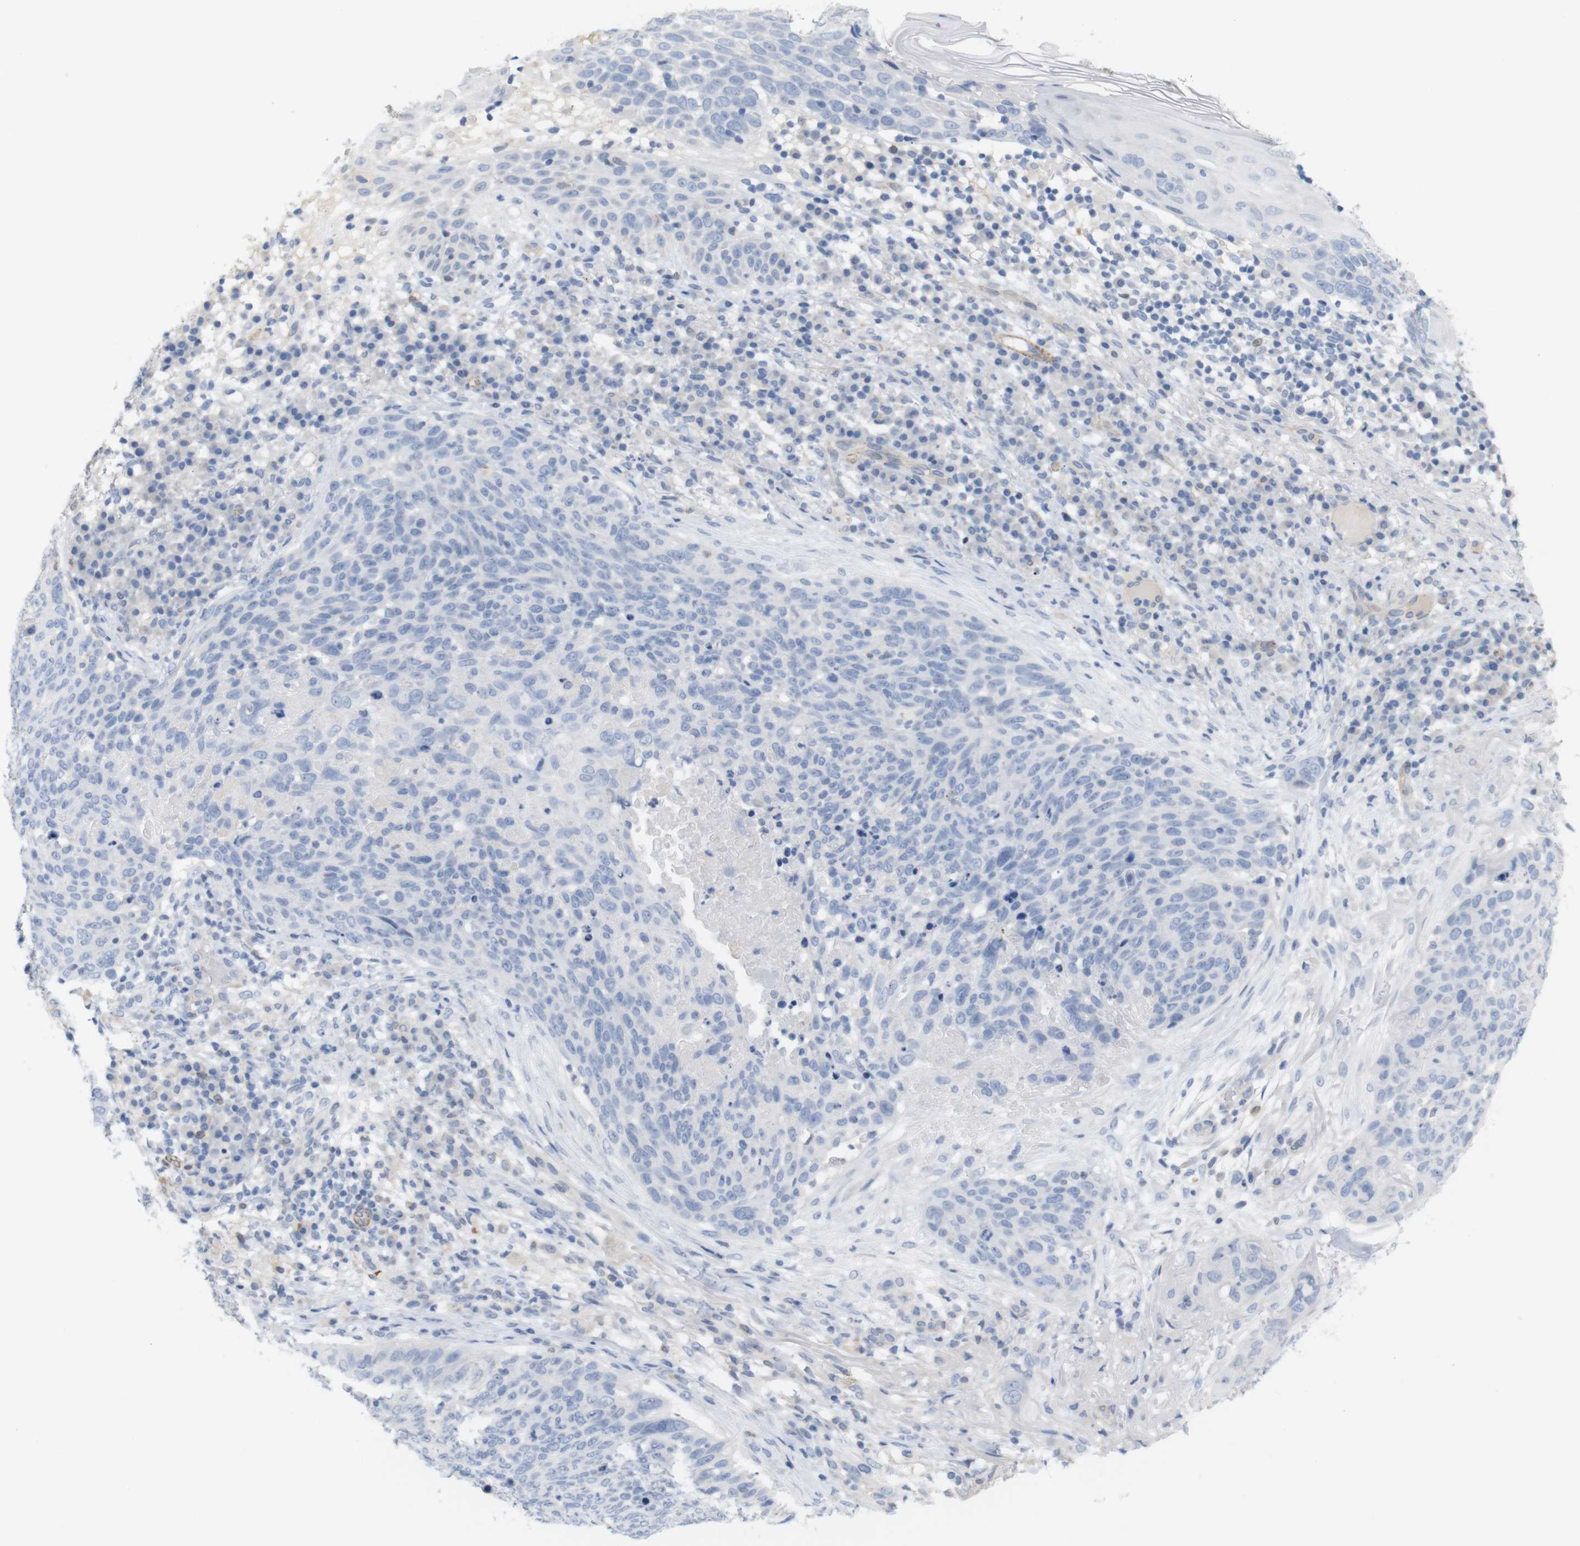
{"staining": {"intensity": "negative", "quantity": "none", "location": "none"}, "tissue": "skin cancer", "cell_type": "Tumor cells", "image_type": "cancer", "snomed": [{"axis": "morphology", "description": "Squamous cell carcinoma in situ, NOS"}, {"axis": "morphology", "description": "Squamous cell carcinoma, NOS"}, {"axis": "topography", "description": "Skin"}], "caption": "DAB immunohistochemical staining of human skin cancer (squamous cell carcinoma) exhibits no significant positivity in tumor cells. (DAB IHC, high magnification).", "gene": "ITPR1", "patient": {"sex": "male", "age": 93}}